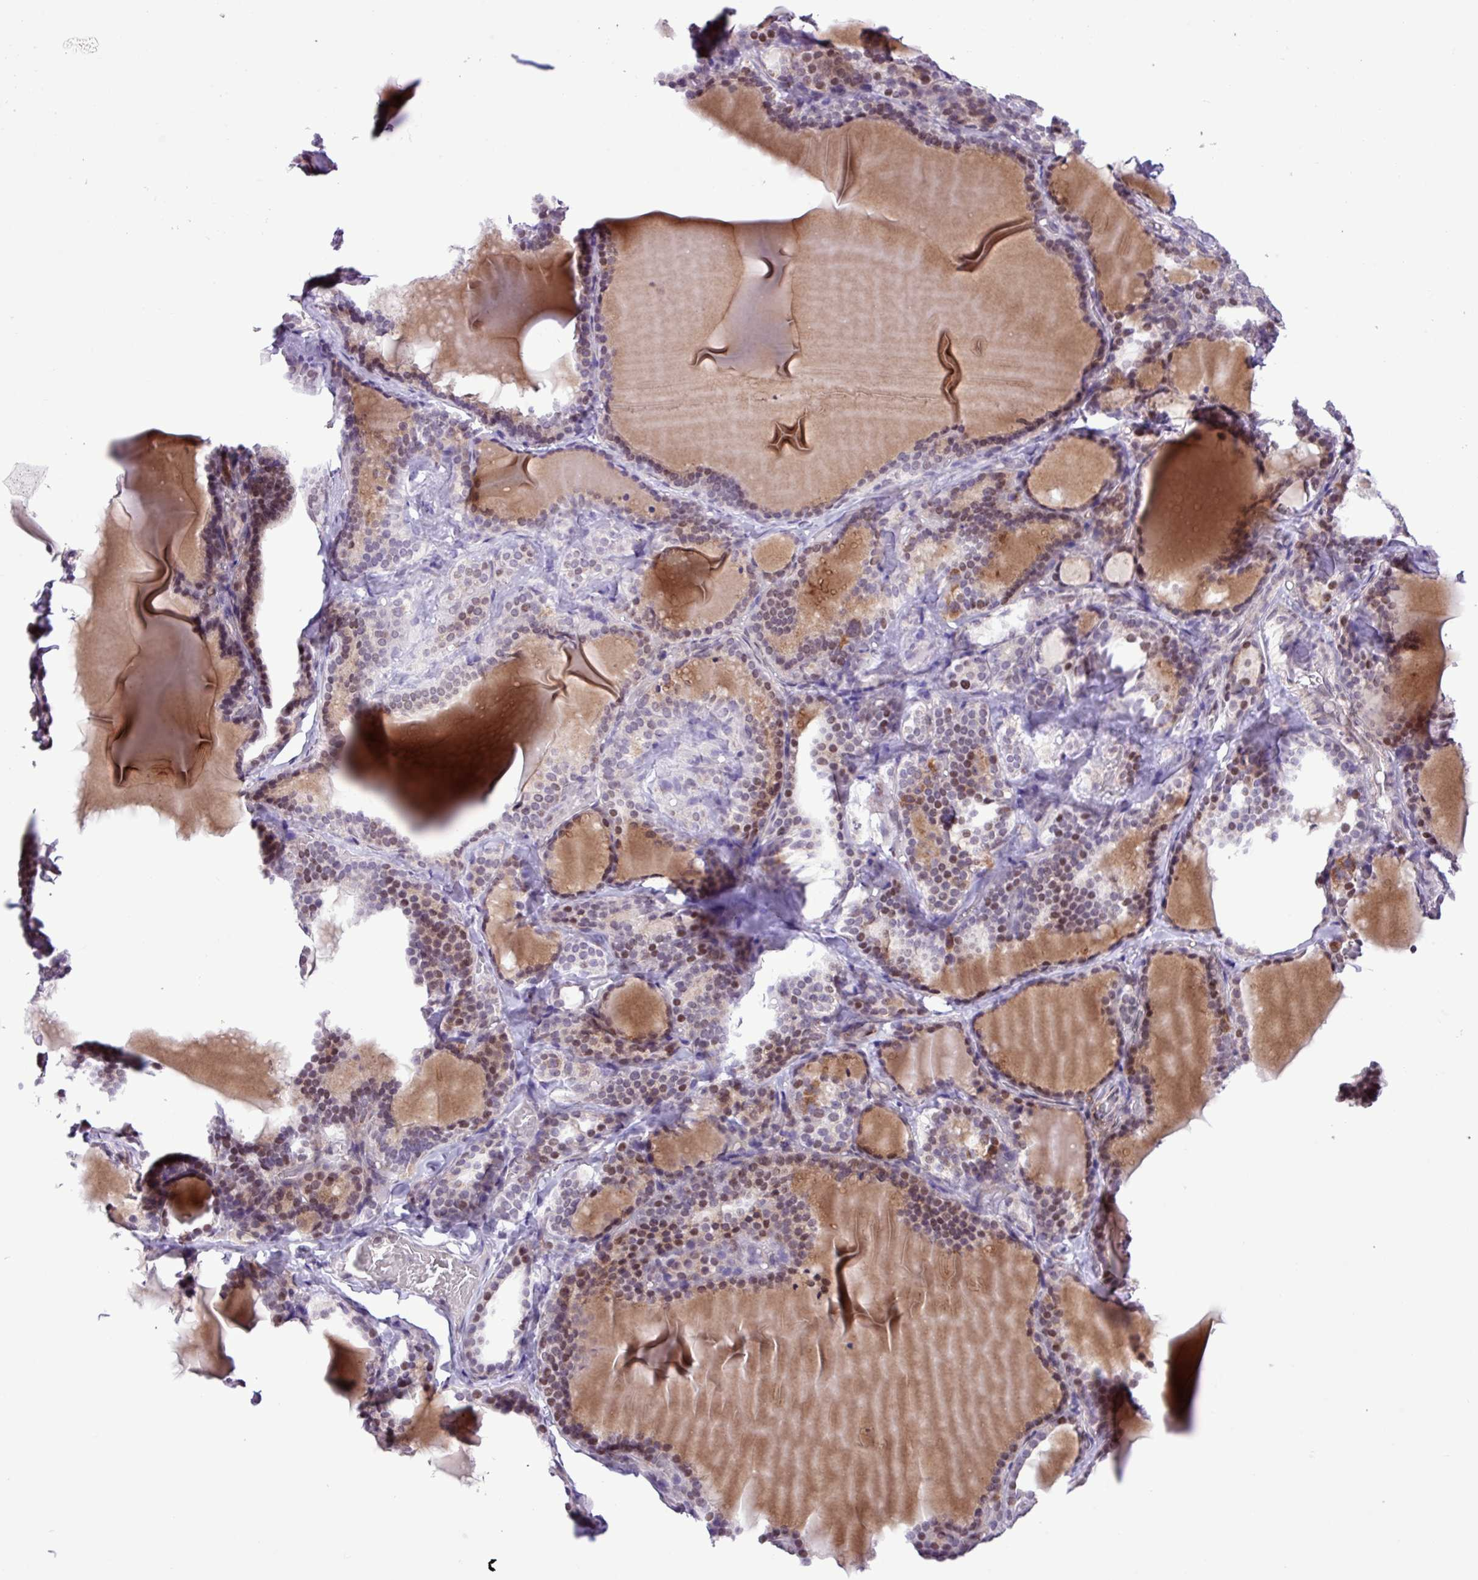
{"staining": {"intensity": "moderate", "quantity": "25%-75%", "location": "nuclear"}, "tissue": "thyroid gland", "cell_type": "Glandular cells", "image_type": "normal", "snomed": [{"axis": "morphology", "description": "Normal tissue, NOS"}, {"axis": "topography", "description": "Thyroid gland"}], "caption": "A high-resolution image shows immunohistochemistry (IHC) staining of unremarkable thyroid gland, which shows moderate nuclear staining in approximately 25%-75% of glandular cells. (IHC, brightfield microscopy, high magnification).", "gene": "ZNF354A", "patient": {"sex": "female", "age": 31}}